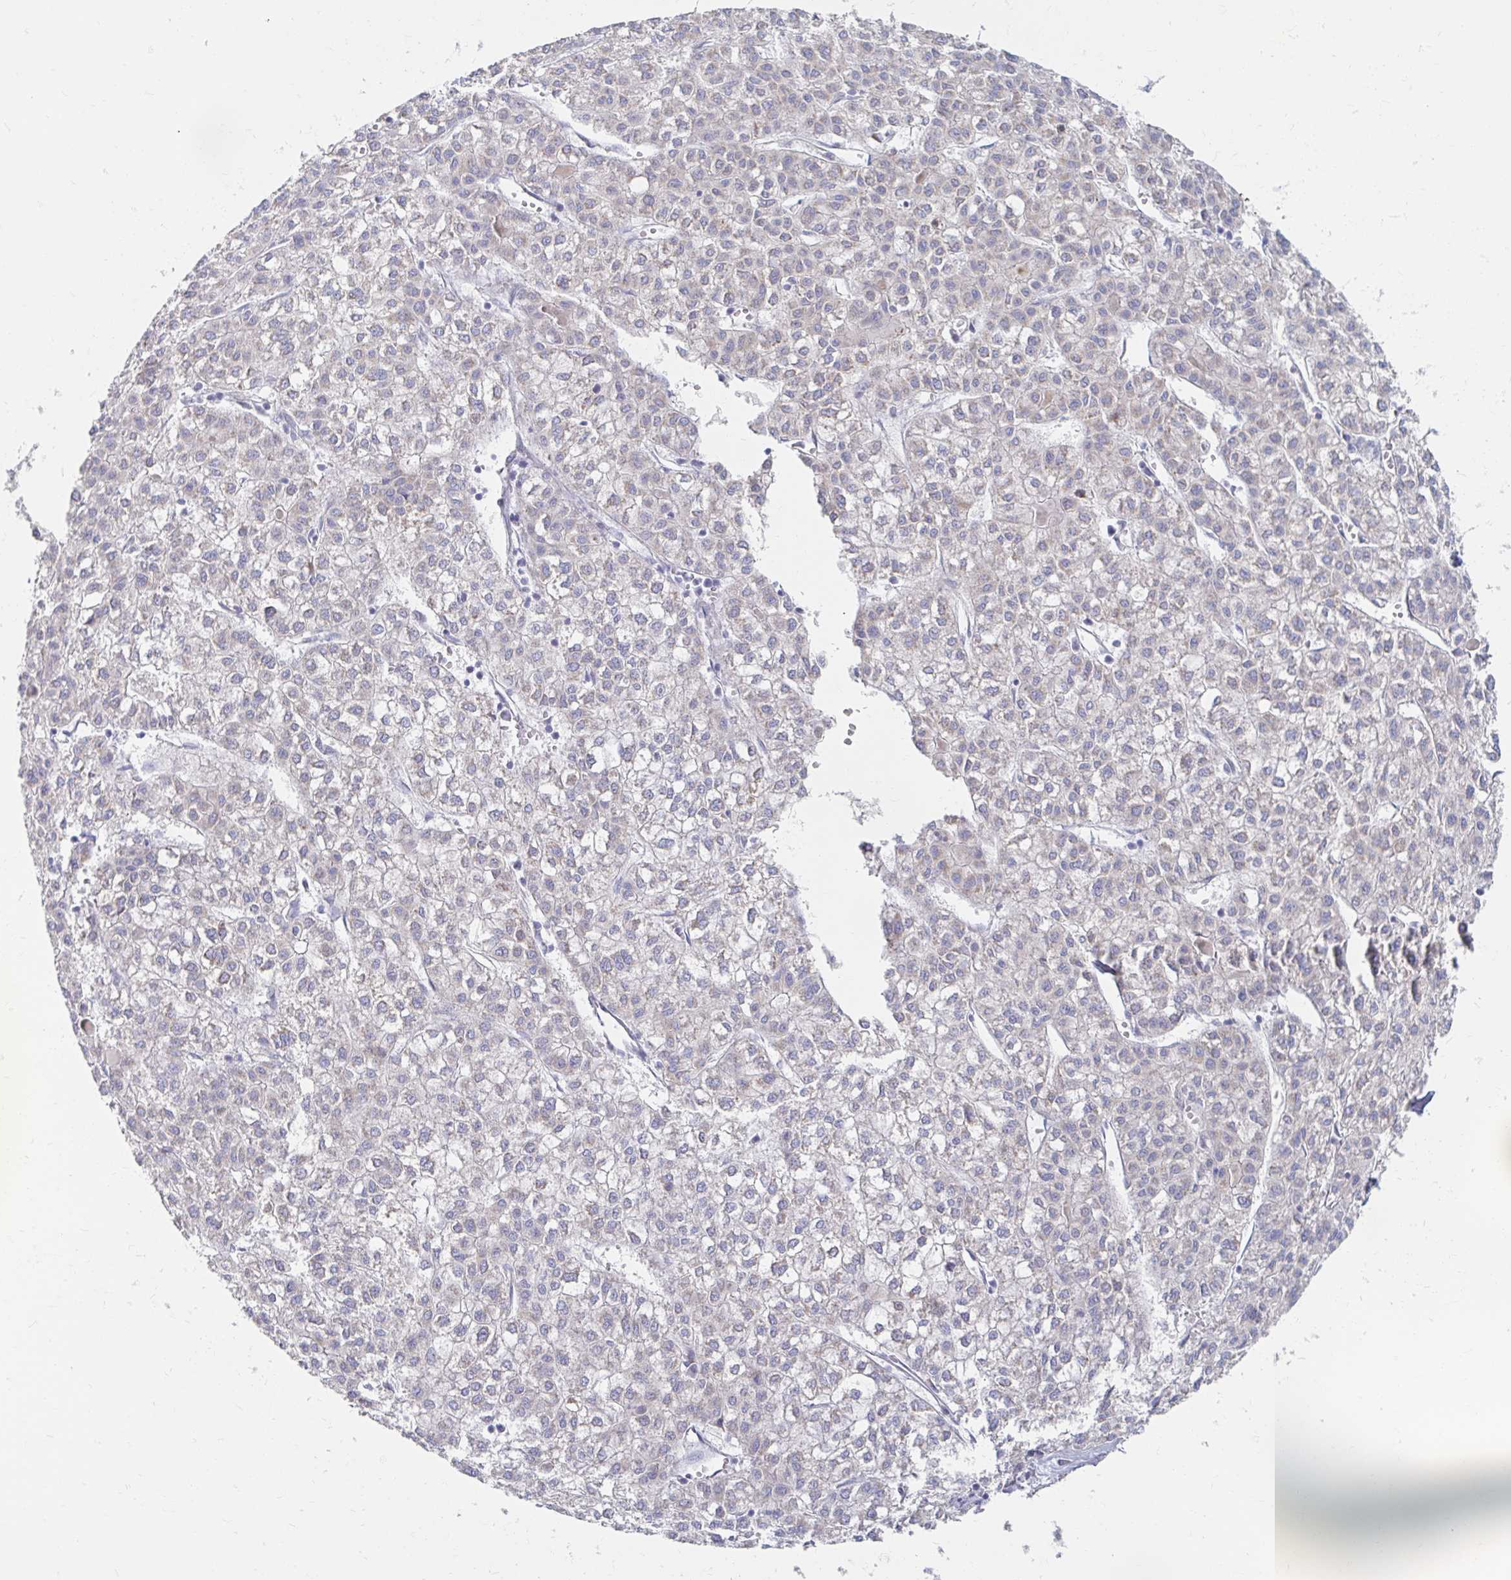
{"staining": {"intensity": "weak", "quantity": "25%-75%", "location": "cytoplasmic/membranous"}, "tissue": "liver cancer", "cell_type": "Tumor cells", "image_type": "cancer", "snomed": [{"axis": "morphology", "description": "Carcinoma, Hepatocellular, NOS"}, {"axis": "topography", "description": "Liver"}], "caption": "A high-resolution micrograph shows immunohistochemistry staining of hepatocellular carcinoma (liver), which shows weak cytoplasmic/membranous staining in approximately 25%-75% of tumor cells. (DAB (3,3'-diaminobenzidine) IHC, brown staining for protein, blue staining for nuclei).", "gene": "MYLK2", "patient": {"sex": "female", "age": 43}}